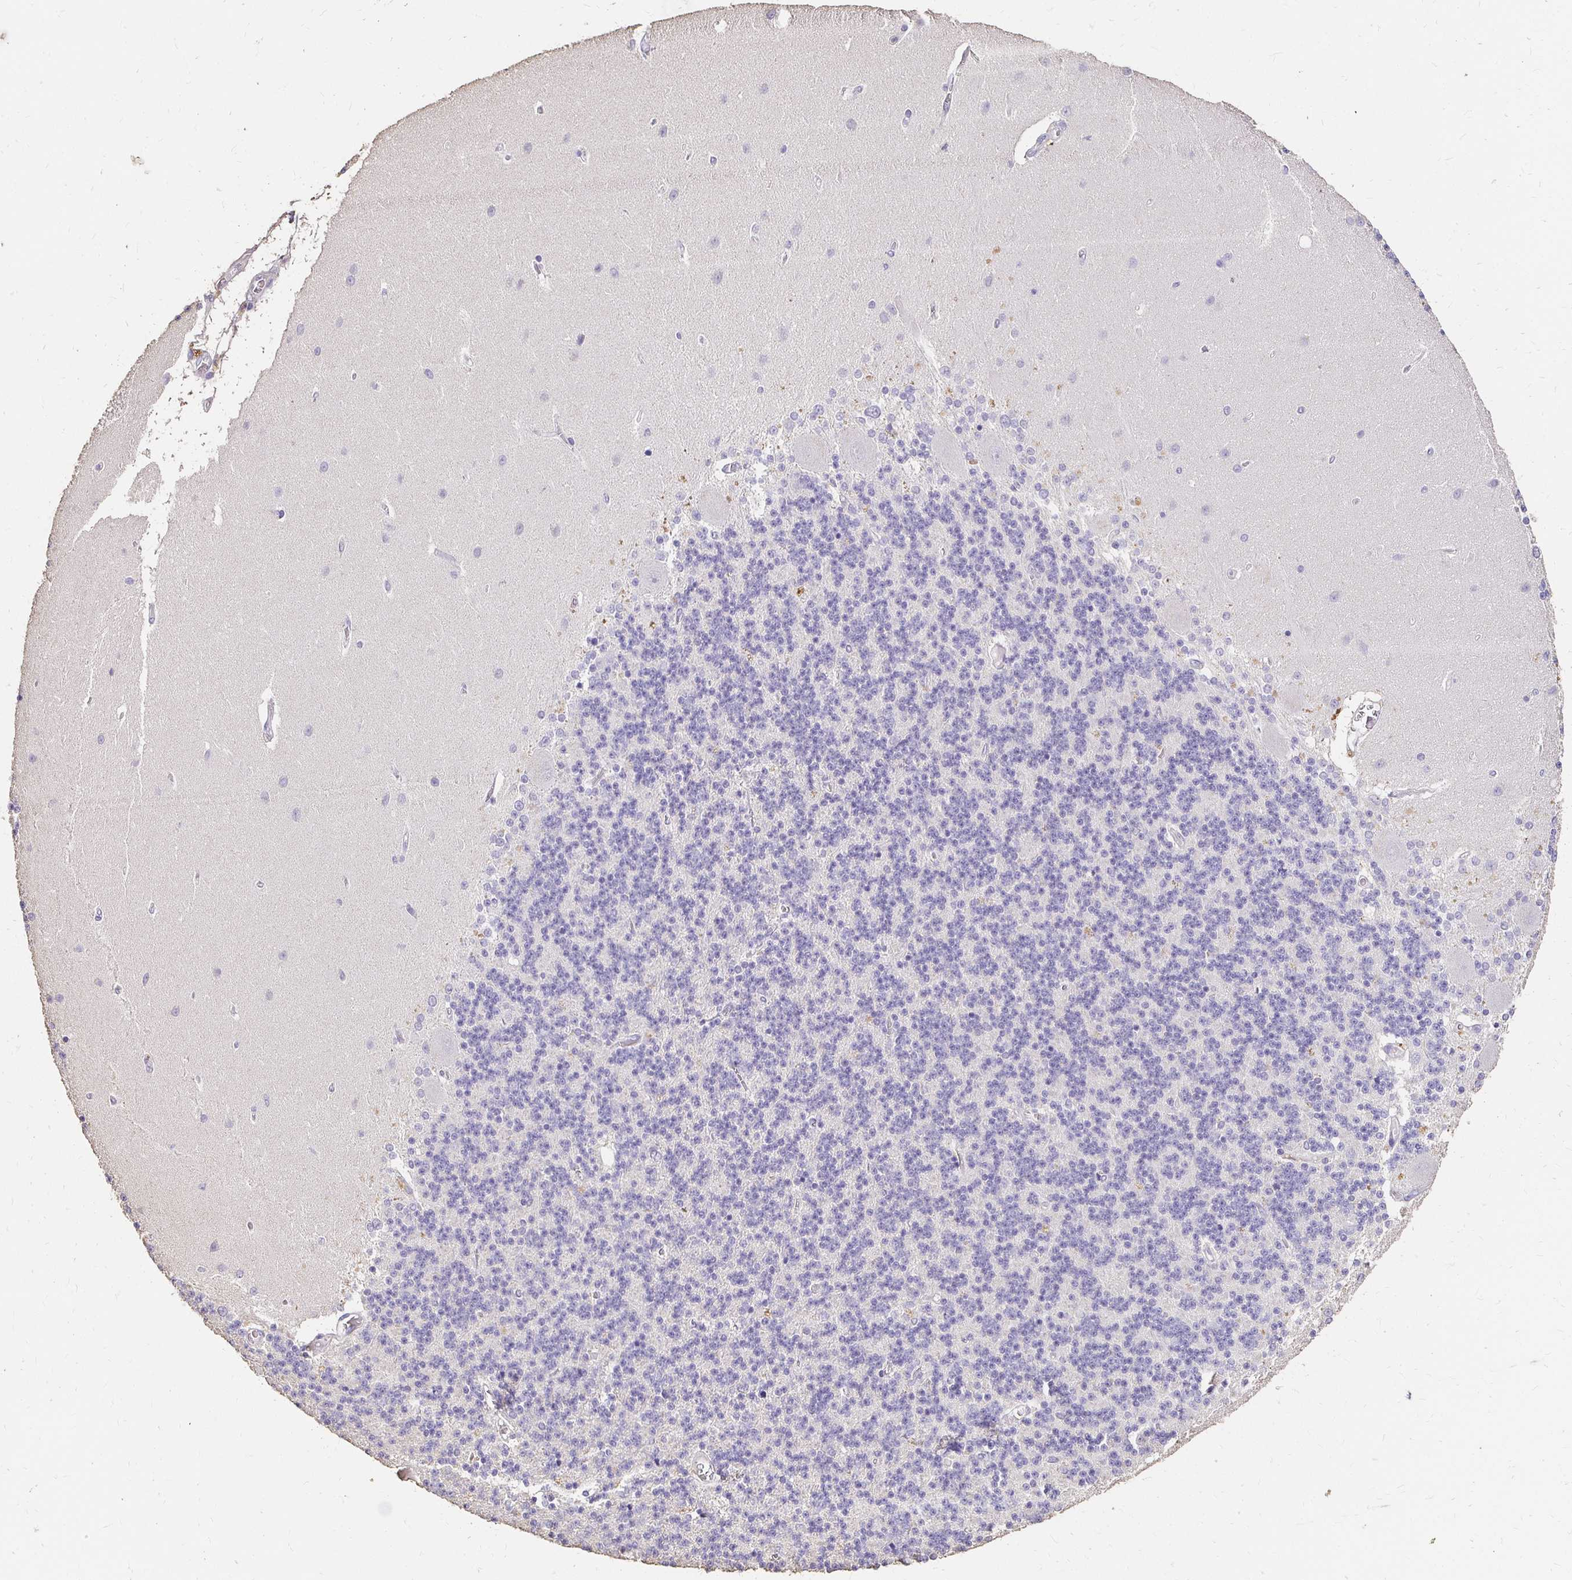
{"staining": {"intensity": "negative", "quantity": "none", "location": "none"}, "tissue": "cerebellum", "cell_type": "Cells in granular layer", "image_type": "normal", "snomed": [{"axis": "morphology", "description": "Normal tissue, NOS"}, {"axis": "topography", "description": "Cerebellum"}], "caption": "Cells in granular layer are negative for protein expression in normal human cerebellum. (Brightfield microscopy of DAB (3,3'-diaminobenzidine) immunohistochemistry (IHC) at high magnification).", "gene": "UGT1A6", "patient": {"sex": "female", "age": 54}}